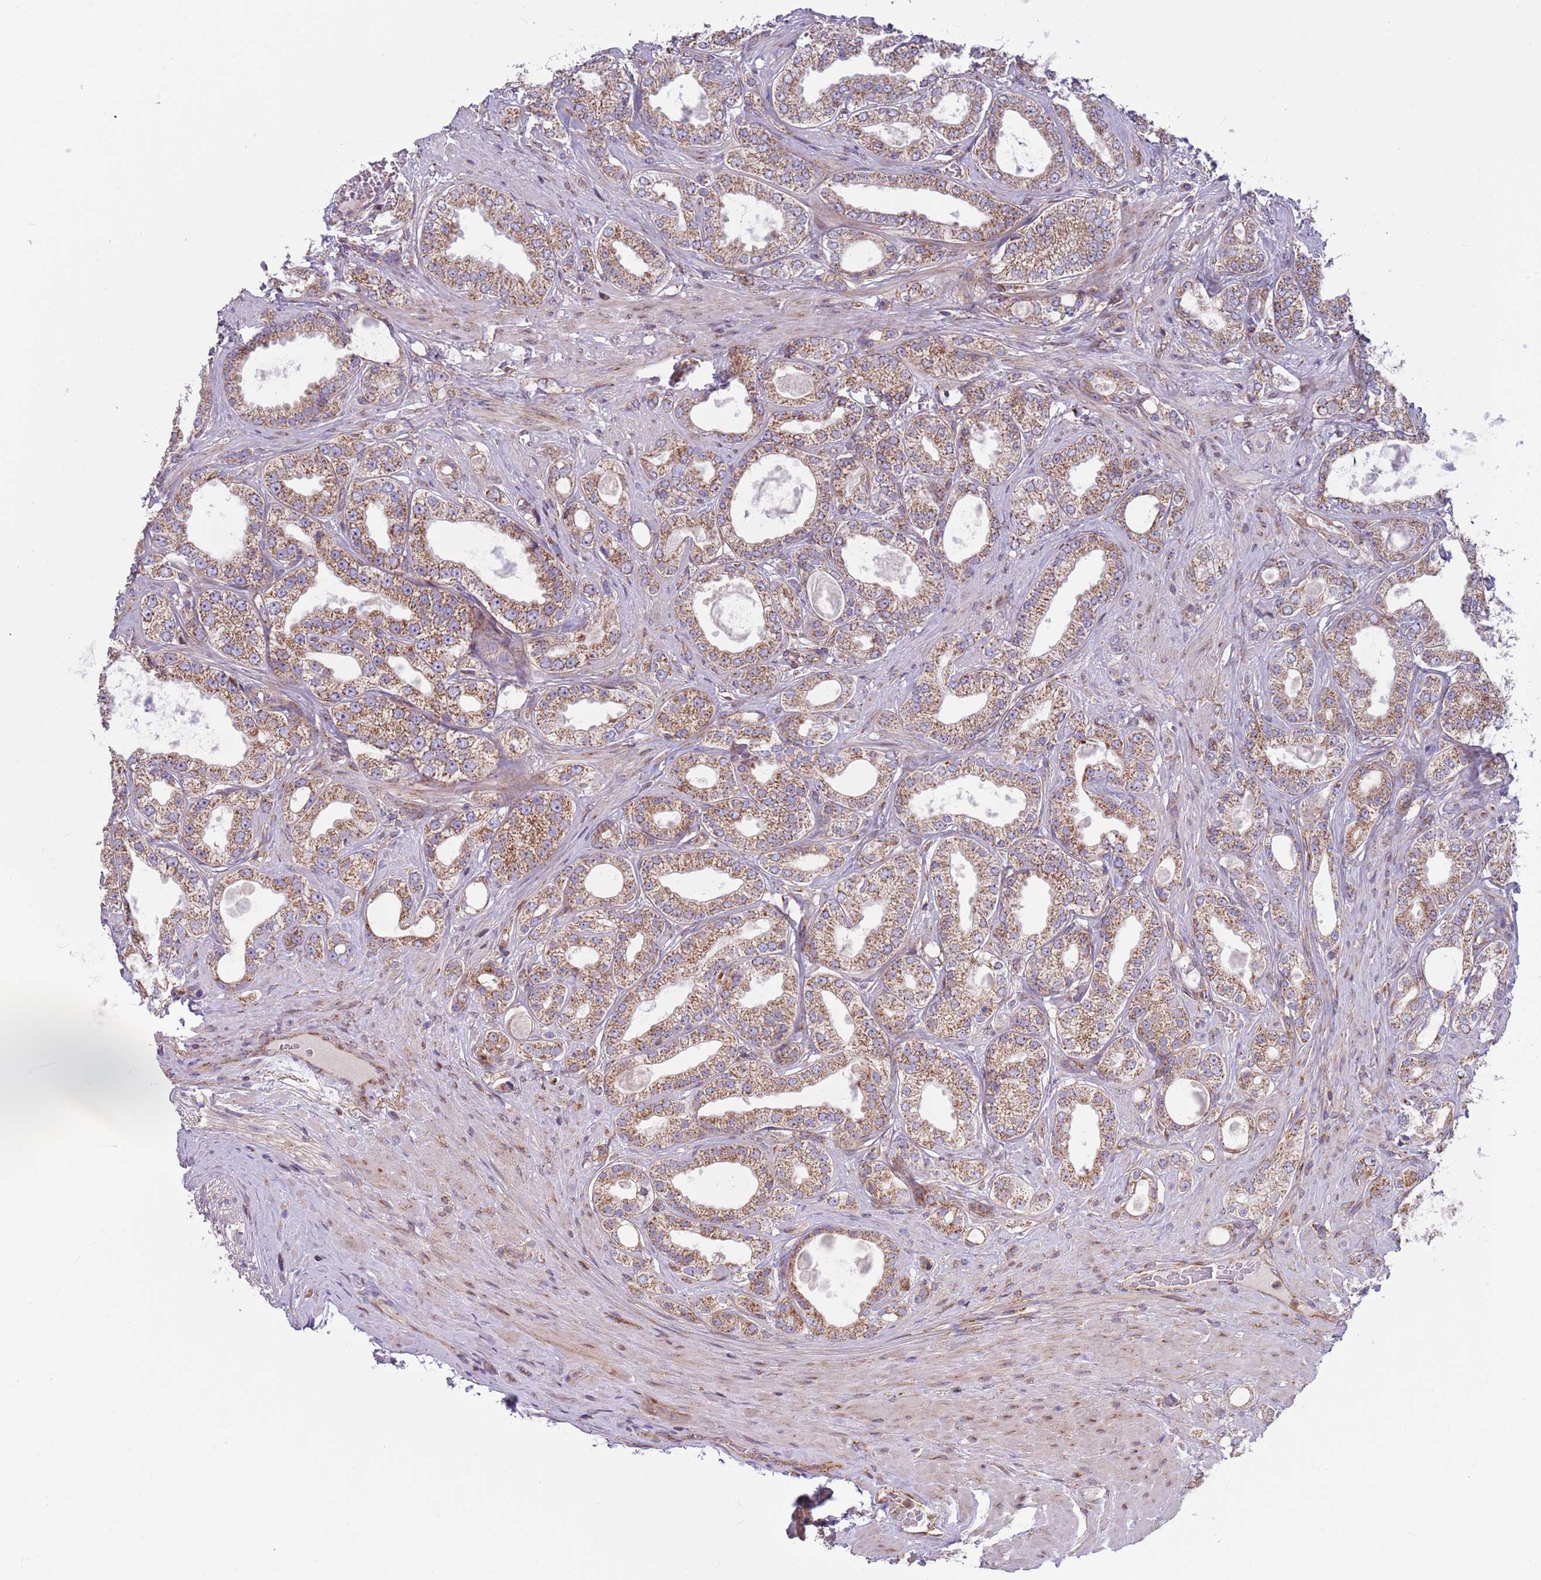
{"staining": {"intensity": "moderate", "quantity": ">75%", "location": "cytoplasmic/membranous"}, "tissue": "prostate cancer", "cell_type": "Tumor cells", "image_type": "cancer", "snomed": [{"axis": "morphology", "description": "Adenocarcinoma, Low grade"}, {"axis": "topography", "description": "Prostate"}], "caption": "Brown immunohistochemical staining in human low-grade adenocarcinoma (prostate) exhibits moderate cytoplasmic/membranous expression in about >75% of tumor cells. (brown staining indicates protein expression, while blue staining denotes nuclei).", "gene": "IRS4", "patient": {"sex": "male", "age": 63}}